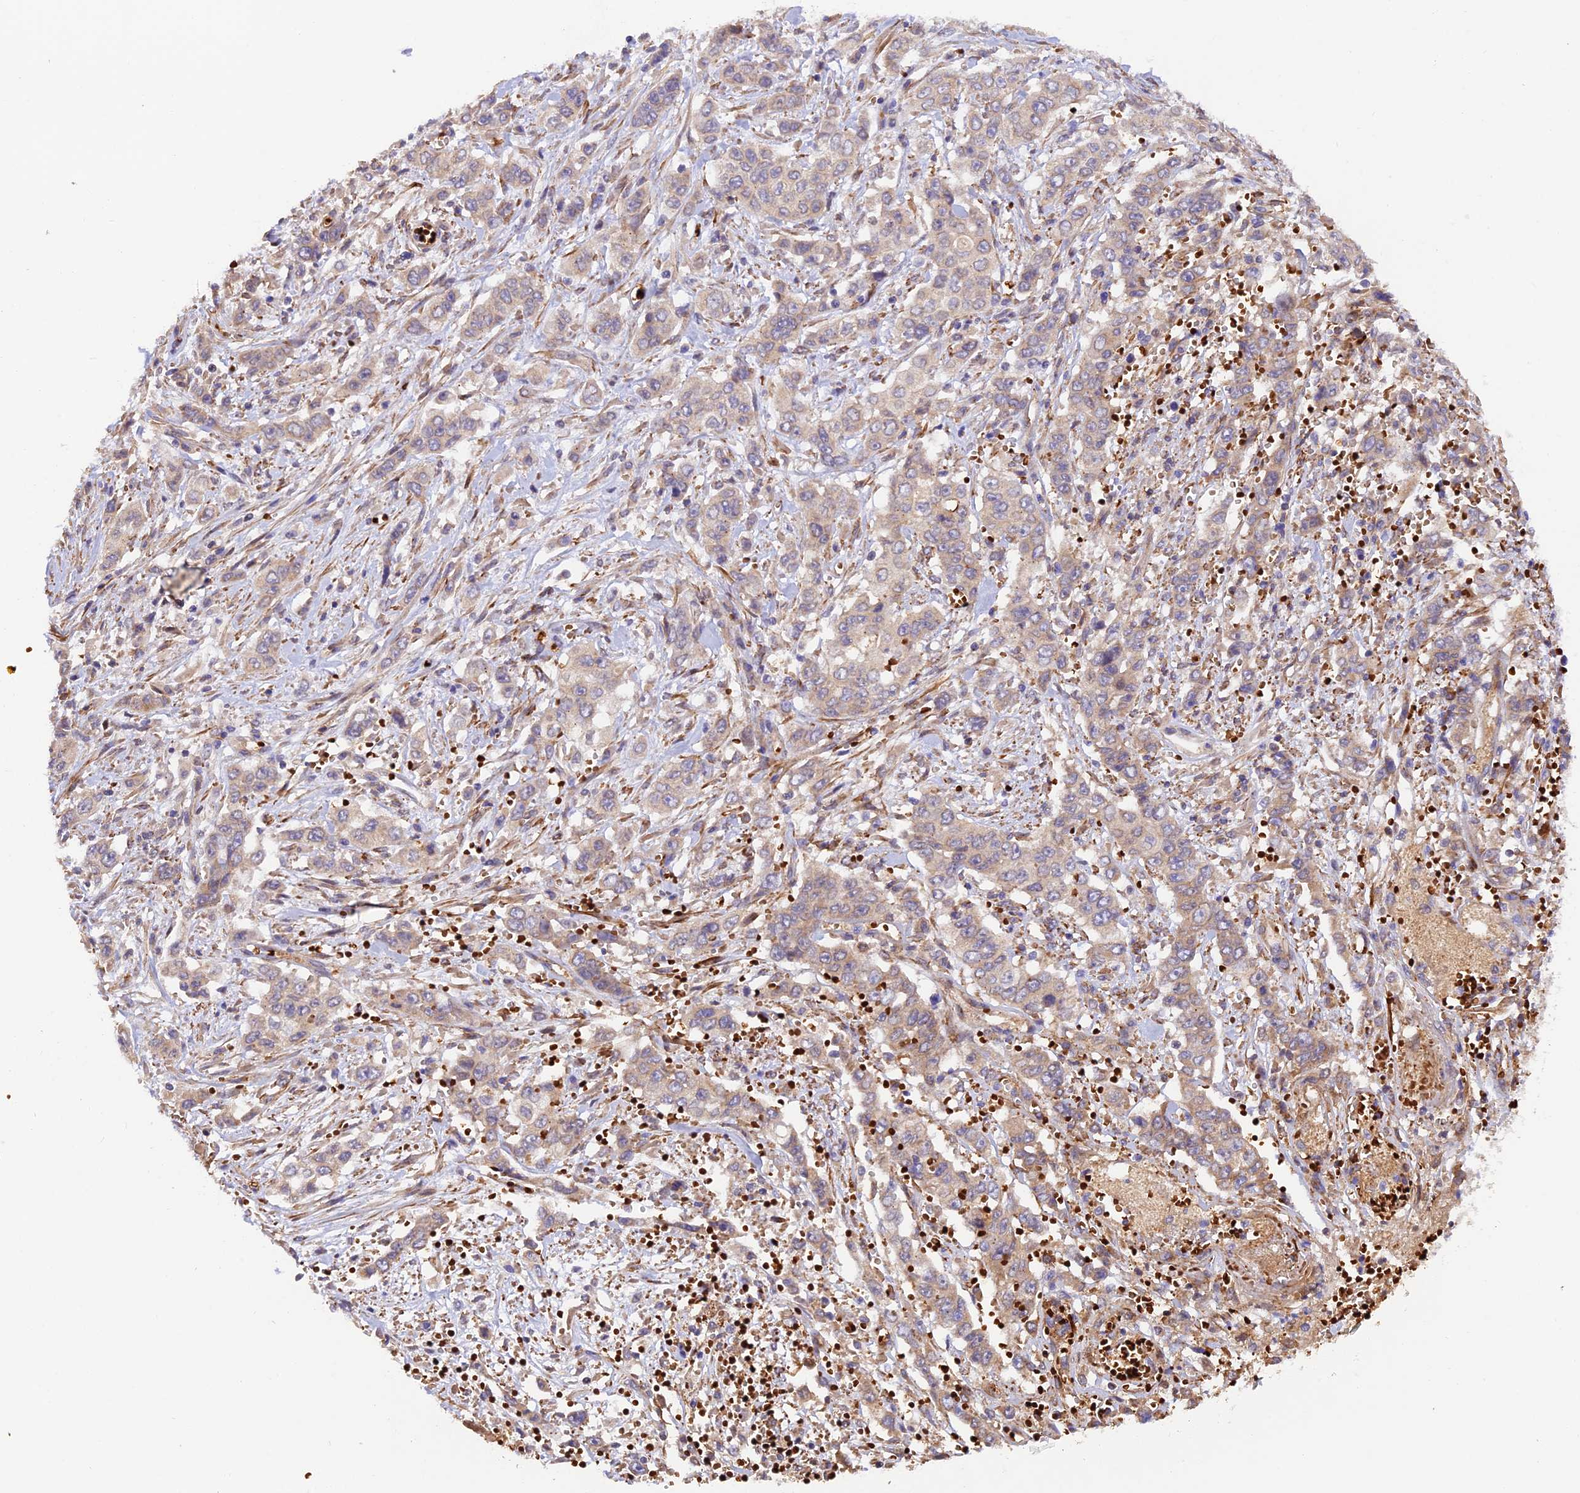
{"staining": {"intensity": "weak", "quantity": "<25%", "location": "cytoplasmic/membranous"}, "tissue": "stomach cancer", "cell_type": "Tumor cells", "image_type": "cancer", "snomed": [{"axis": "morphology", "description": "Normal tissue, NOS"}, {"axis": "morphology", "description": "Adenocarcinoma, NOS"}, {"axis": "topography", "description": "Stomach"}], "caption": "Immunohistochemistry (IHC) micrograph of human stomach cancer (adenocarcinoma) stained for a protein (brown), which demonstrates no expression in tumor cells. (Brightfield microscopy of DAB (3,3'-diaminobenzidine) immunohistochemistry at high magnification).", "gene": "WDFY4", "patient": {"sex": "female", "age": 64}}